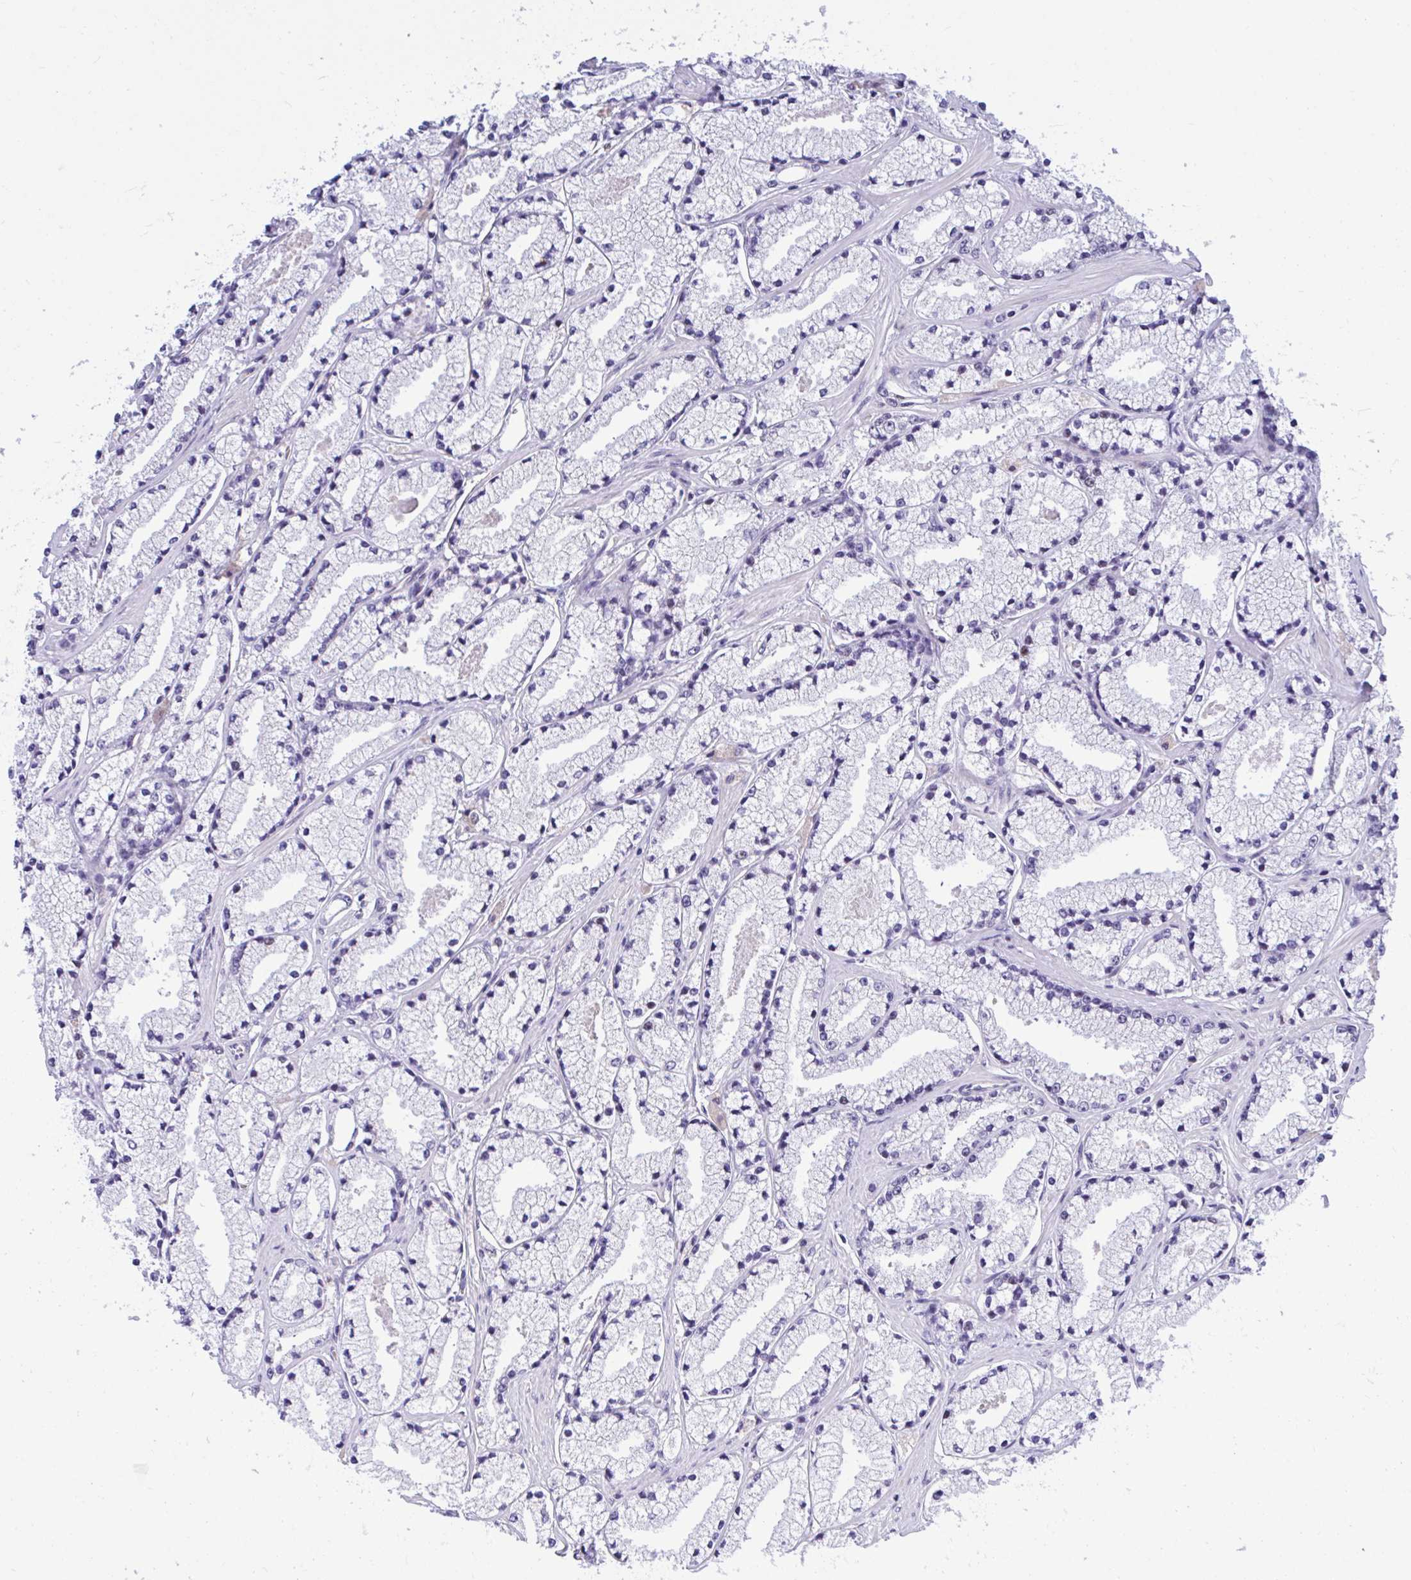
{"staining": {"intensity": "negative", "quantity": "none", "location": "none"}, "tissue": "prostate cancer", "cell_type": "Tumor cells", "image_type": "cancer", "snomed": [{"axis": "morphology", "description": "Adenocarcinoma, High grade"}, {"axis": "topography", "description": "Prostate"}], "caption": "This photomicrograph is of adenocarcinoma (high-grade) (prostate) stained with IHC to label a protein in brown with the nuclei are counter-stained blue. There is no expression in tumor cells. (Stains: DAB immunohistochemistry with hematoxylin counter stain, Microscopy: brightfield microscopy at high magnification).", "gene": "C1QL2", "patient": {"sex": "male", "age": 63}}